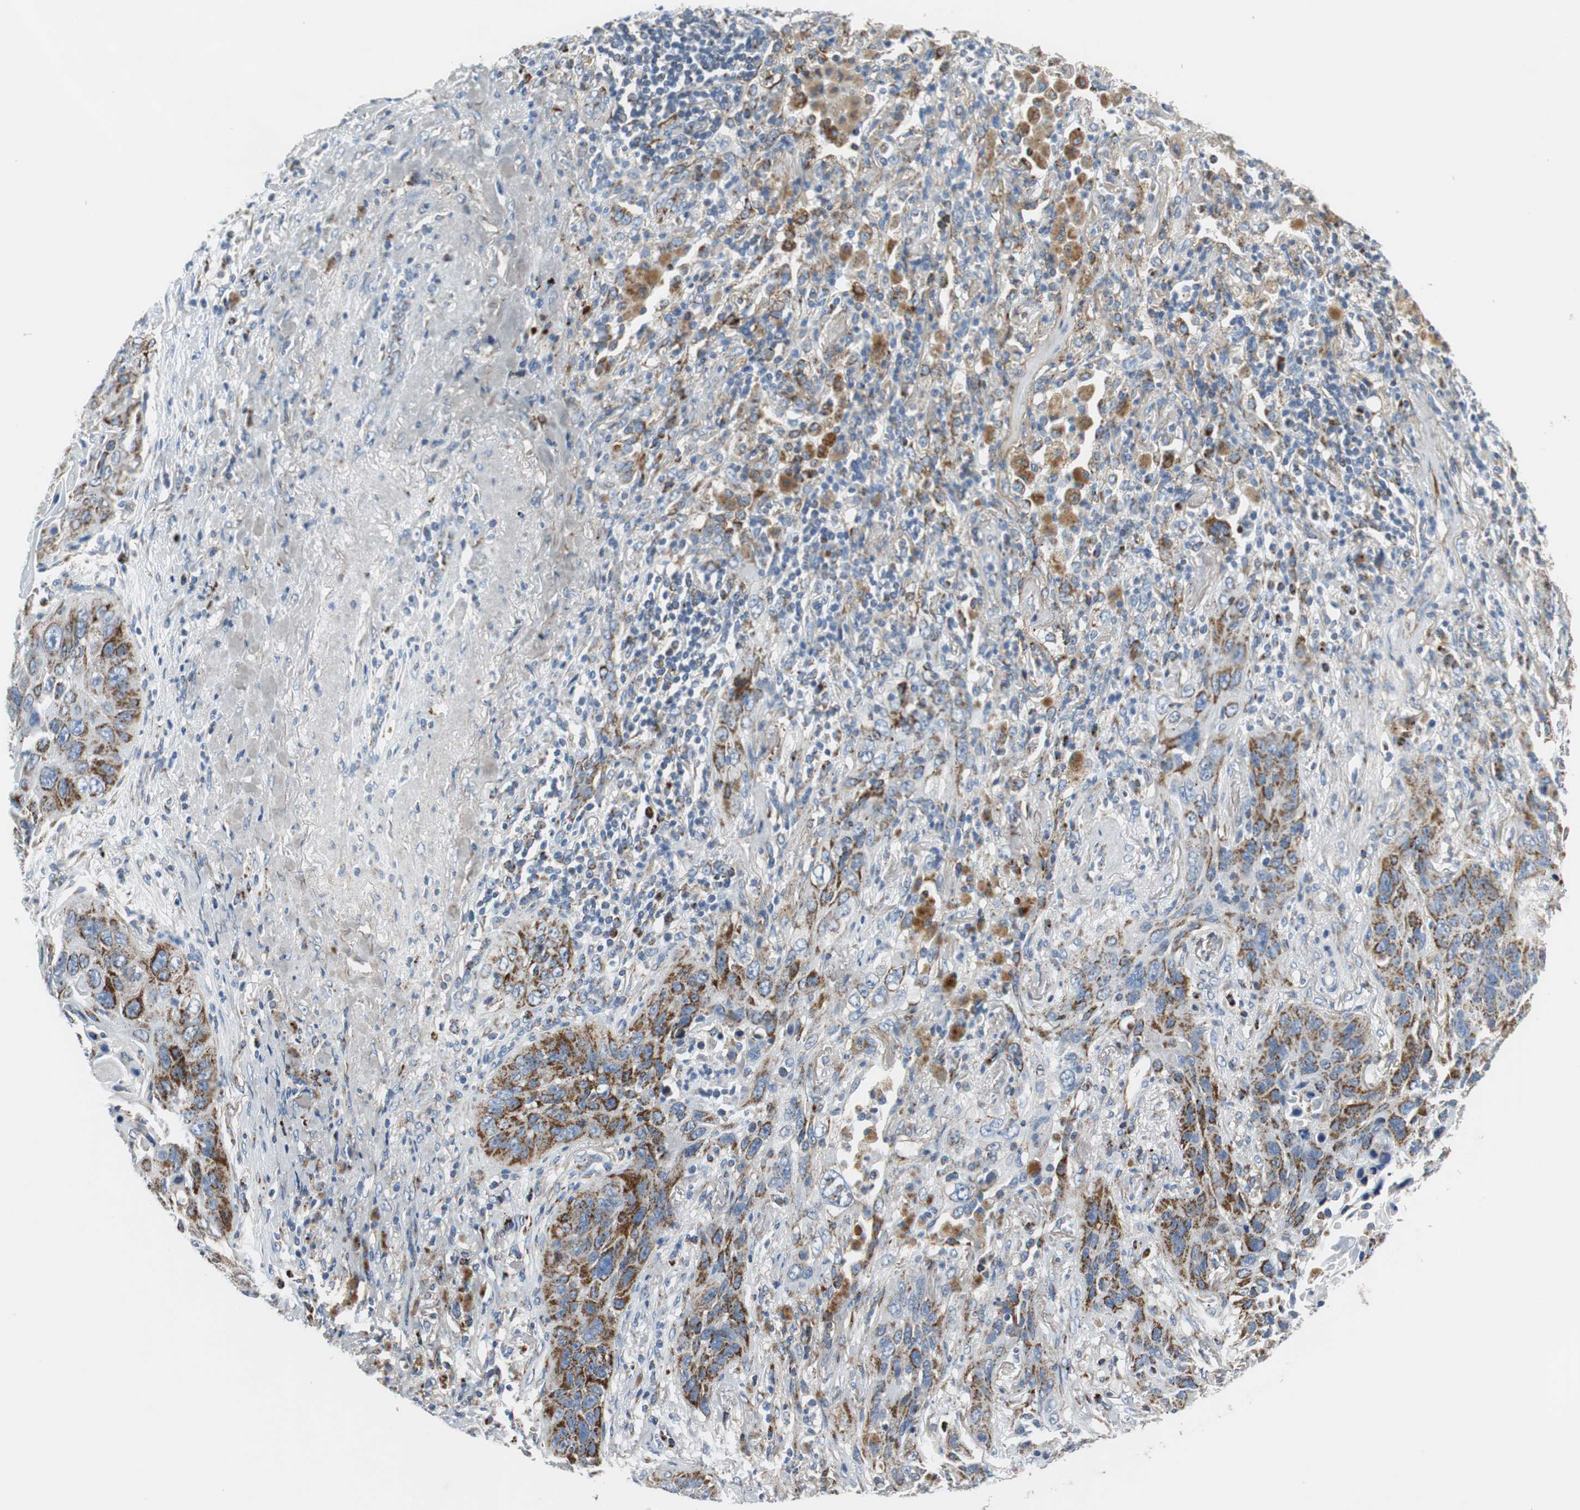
{"staining": {"intensity": "weak", "quantity": "25%-75%", "location": "cytoplasmic/membranous"}, "tissue": "lung cancer", "cell_type": "Tumor cells", "image_type": "cancer", "snomed": [{"axis": "morphology", "description": "Squamous cell carcinoma, NOS"}, {"axis": "topography", "description": "Lung"}], "caption": "Immunohistochemical staining of lung squamous cell carcinoma demonstrates weak cytoplasmic/membranous protein staining in about 25%-75% of tumor cells.", "gene": "C1QTNF7", "patient": {"sex": "female", "age": 67}}